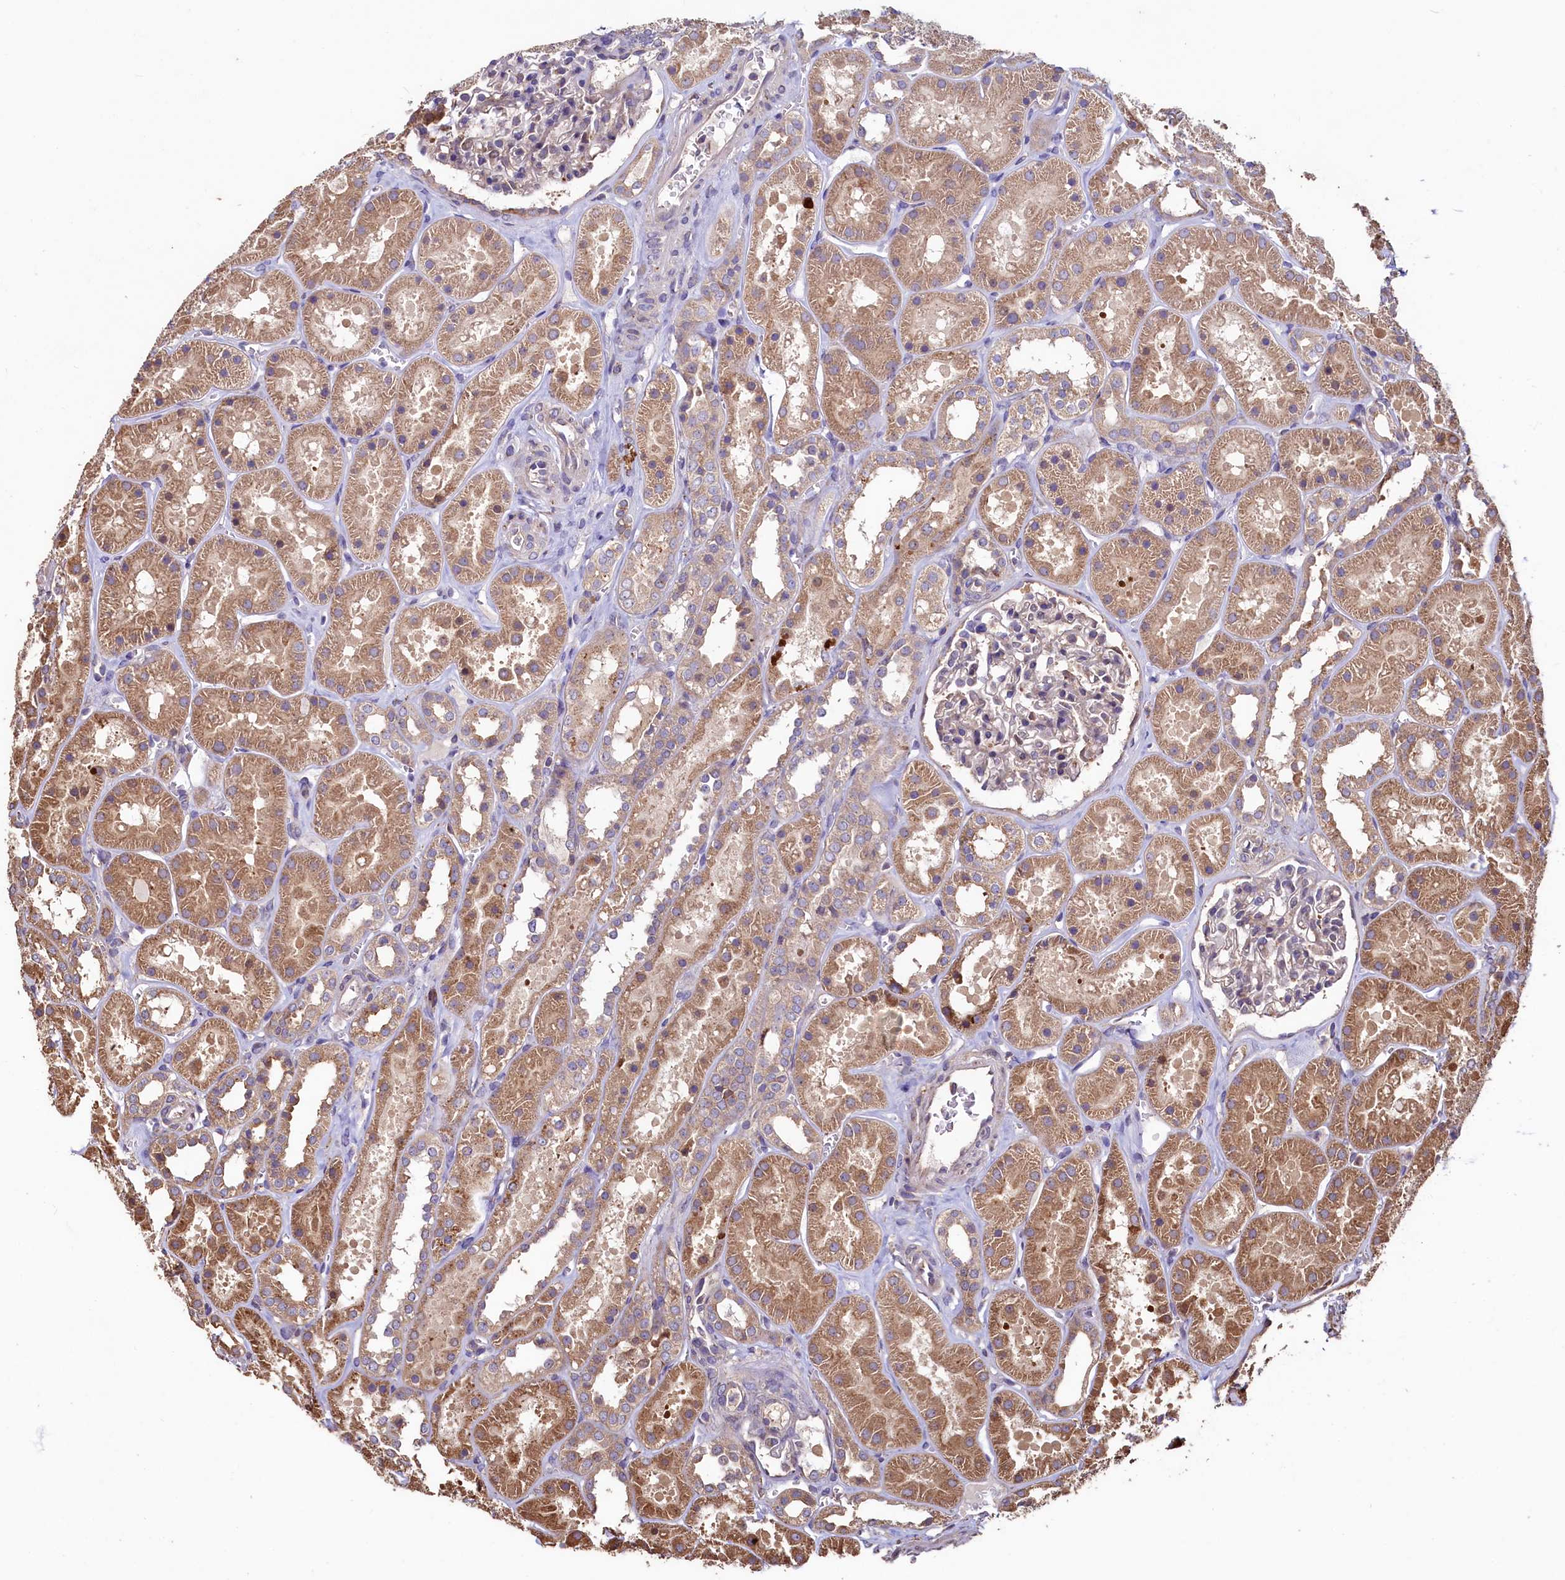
{"staining": {"intensity": "weak", "quantity": "25%-75%", "location": "cytoplasmic/membranous"}, "tissue": "kidney", "cell_type": "Cells in glomeruli", "image_type": "normal", "snomed": [{"axis": "morphology", "description": "Normal tissue, NOS"}, {"axis": "topography", "description": "Kidney"}], "caption": "Approximately 25%-75% of cells in glomeruli in normal kidney exhibit weak cytoplasmic/membranous protein positivity as visualized by brown immunohistochemical staining.", "gene": "TMEM98", "patient": {"sex": "female", "age": 41}}